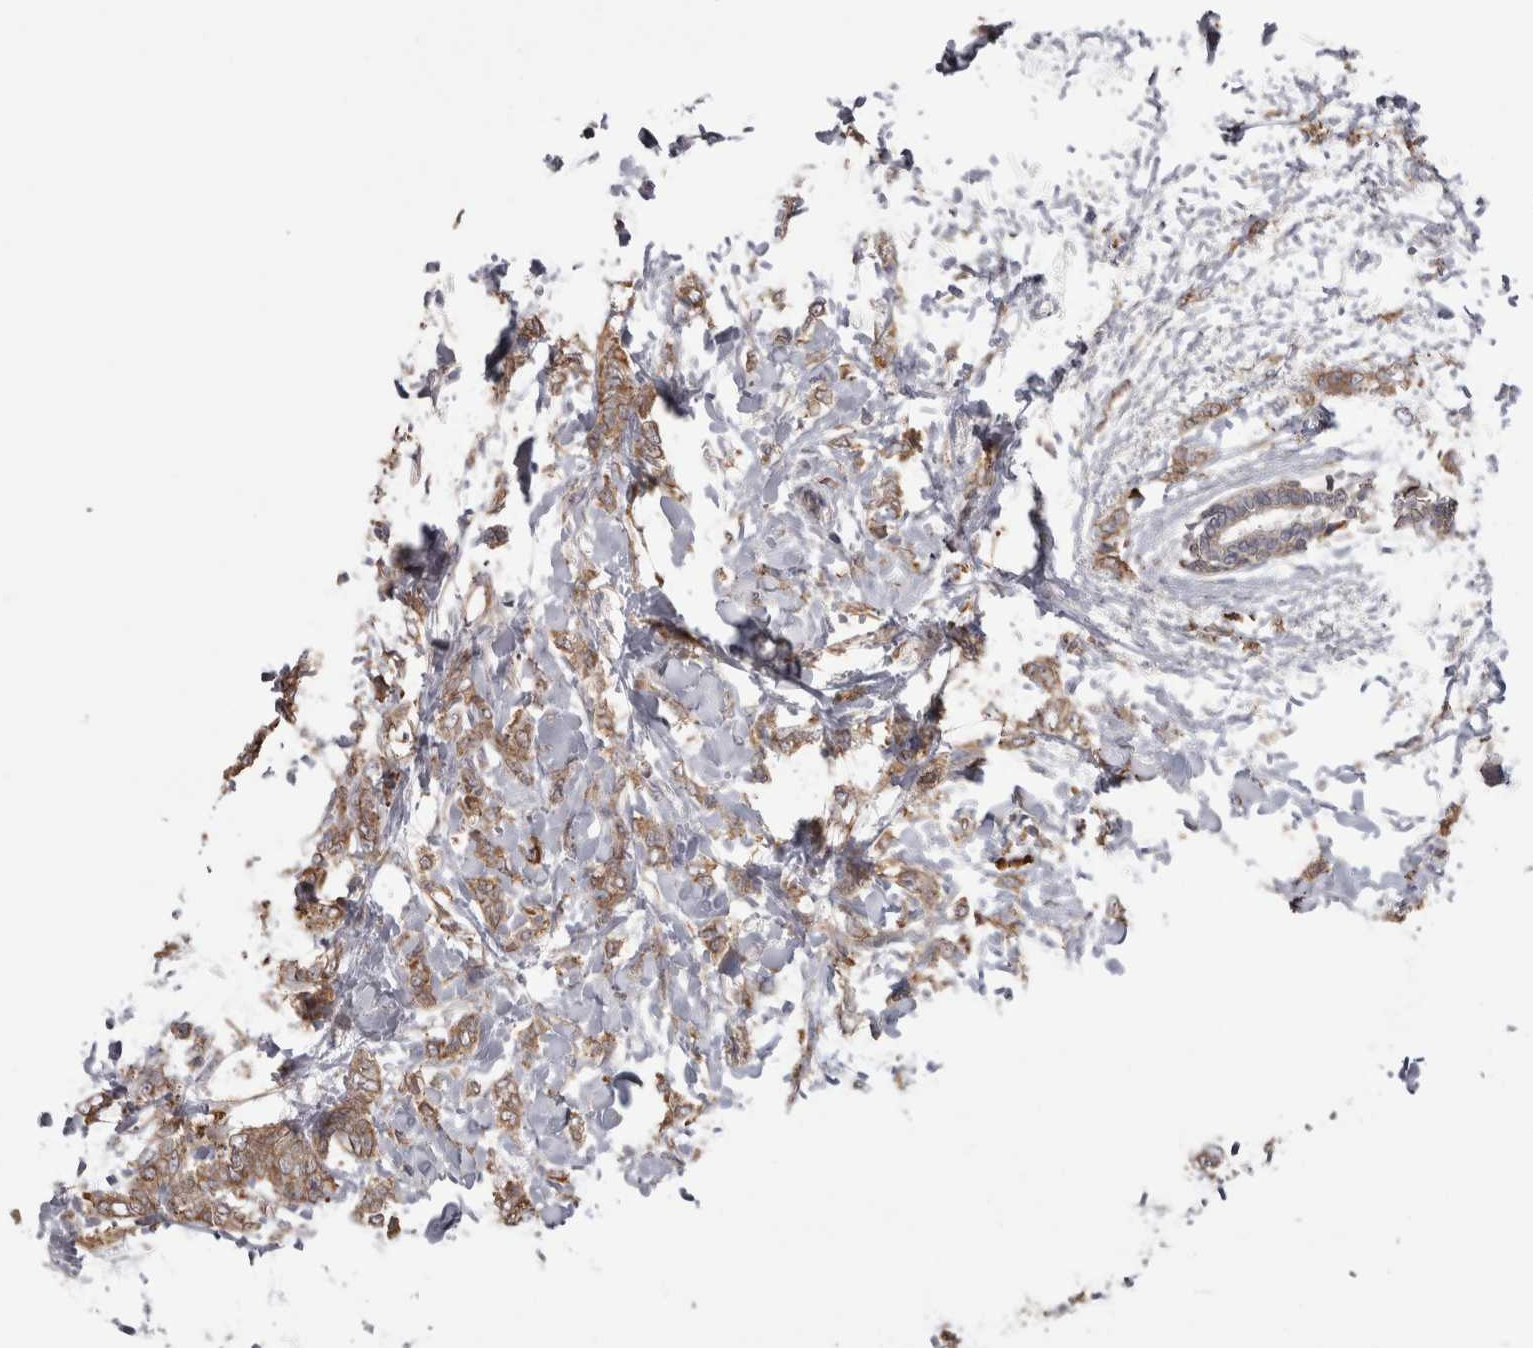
{"staining": {"intensity": "moderate", "quantity": ">75%", "location": "cytoplasmic/membranous"}, "tissue": "breast cancer", "cell_type": "Tumor cells", "image_type": "cancer", "snomed": [{"axis": "morphology", "description": "Lobular carcinoma, in situ"}, {"axis": "morphology", "description": "Lobular carcinoma"}, {"axis": "topography", "description": "Breast"}], "caption": "There is medium levels of moderate cytoplasmic/membranous positivity in tumor cells of lobular carcinoma in situ (breast), as demonstrated by immunohistochemical staining (brown color).", "gene": "PON2", "patient": {"sex": "female", "age": 41}}